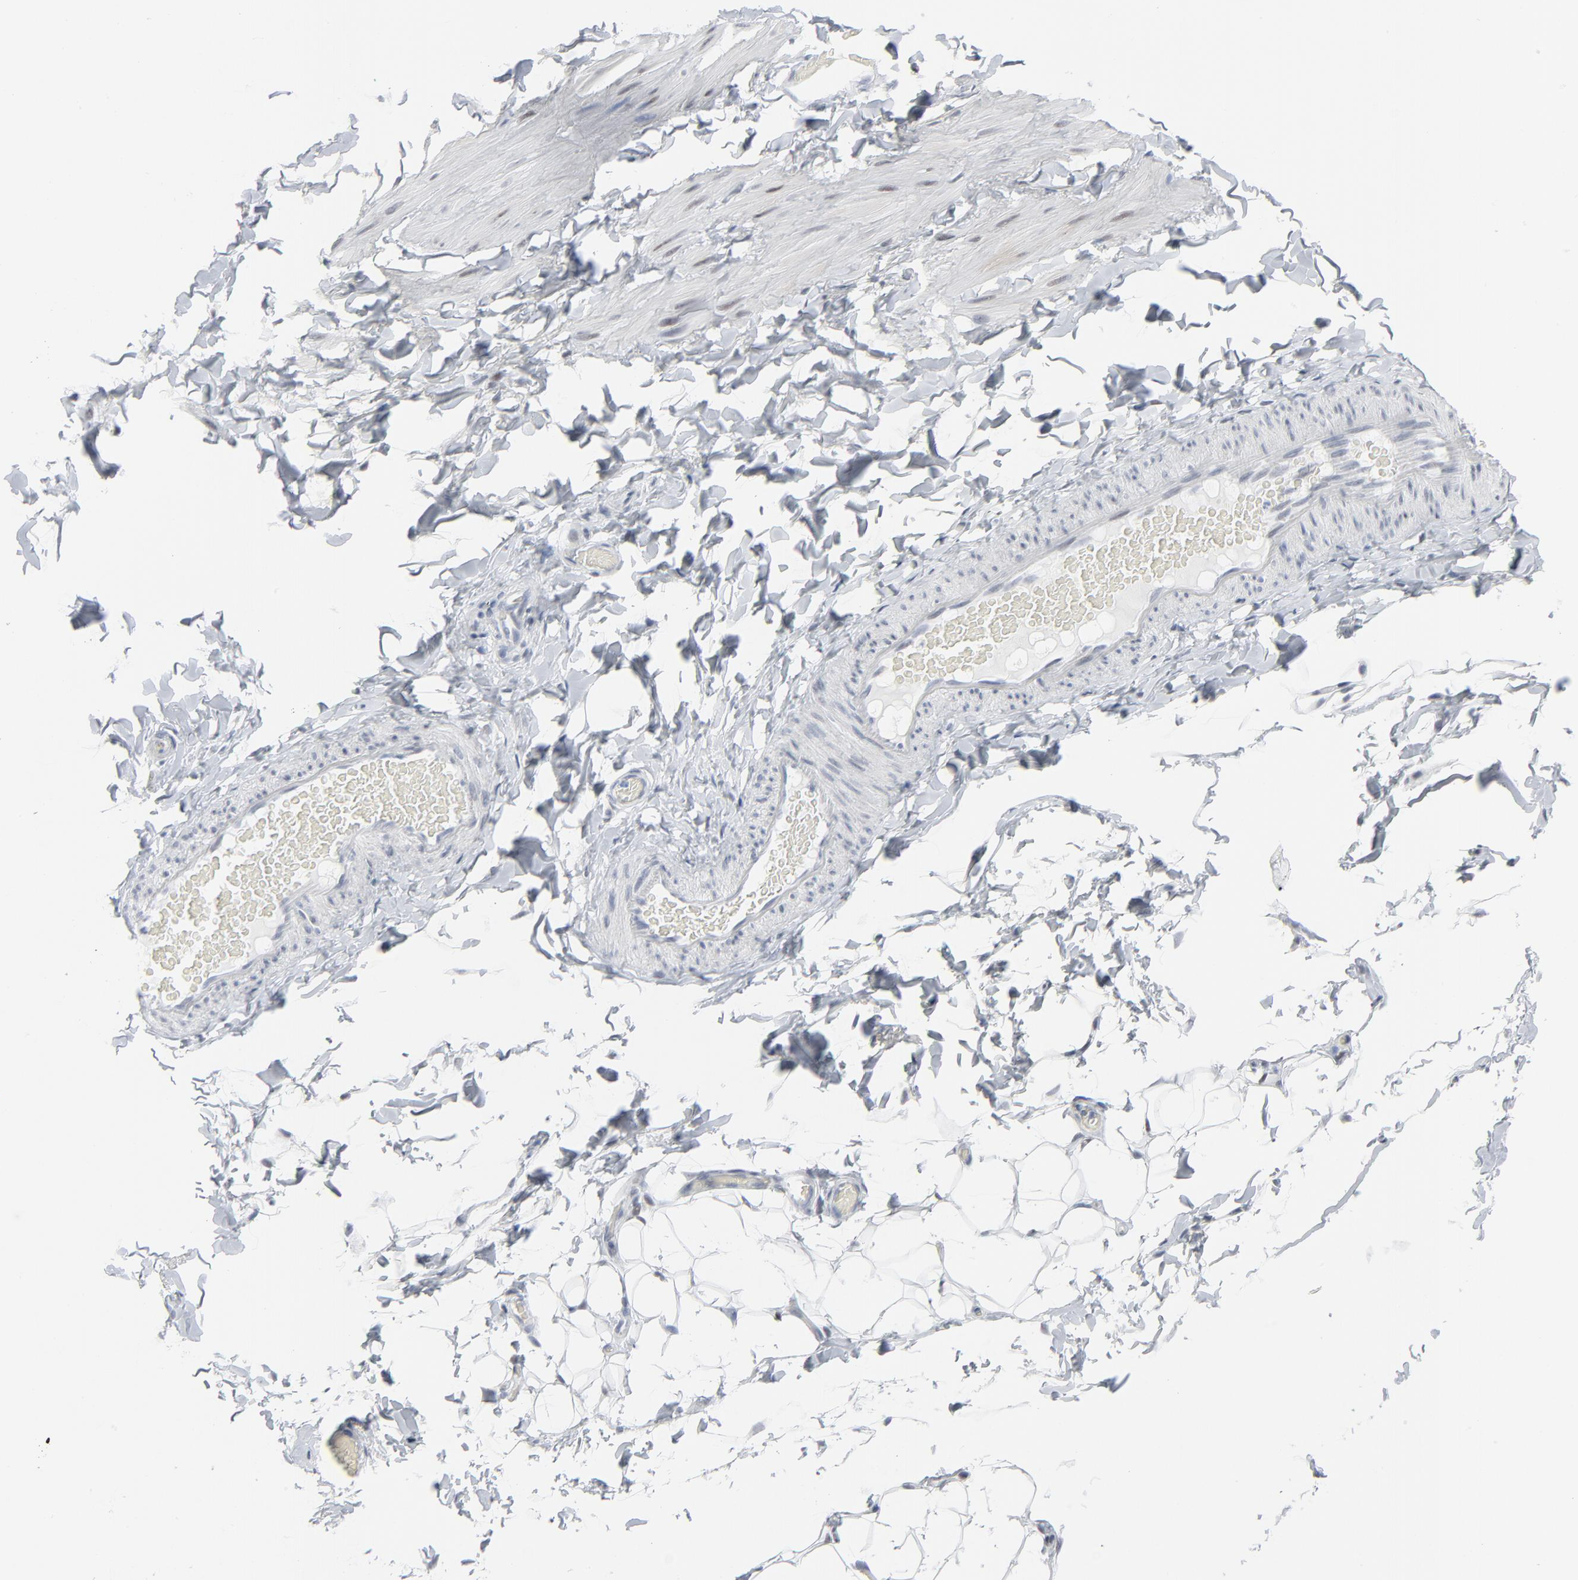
{"staining": {"intensity": "negative", "quantity": "none", "location": "none"}, "tissue": "adipose tissue", "cell_type": "Adipocytes", "image_type": "normal", "snomed": [{"axis": "morphology", "description": "Normal tissue, NOS"}, {"axis": "topography", "description": "Soft tissue"}], "caption": "A photomicrograph of adipose tissue stained for a protein displays no brown staining in adipocytes. (DAB (3,3'-diaminobenzidine) IHC visualized using brightfield microscopy, high magnification).", "gene": "SIRT1", "patient": {"sex": "male", "age": 26}}